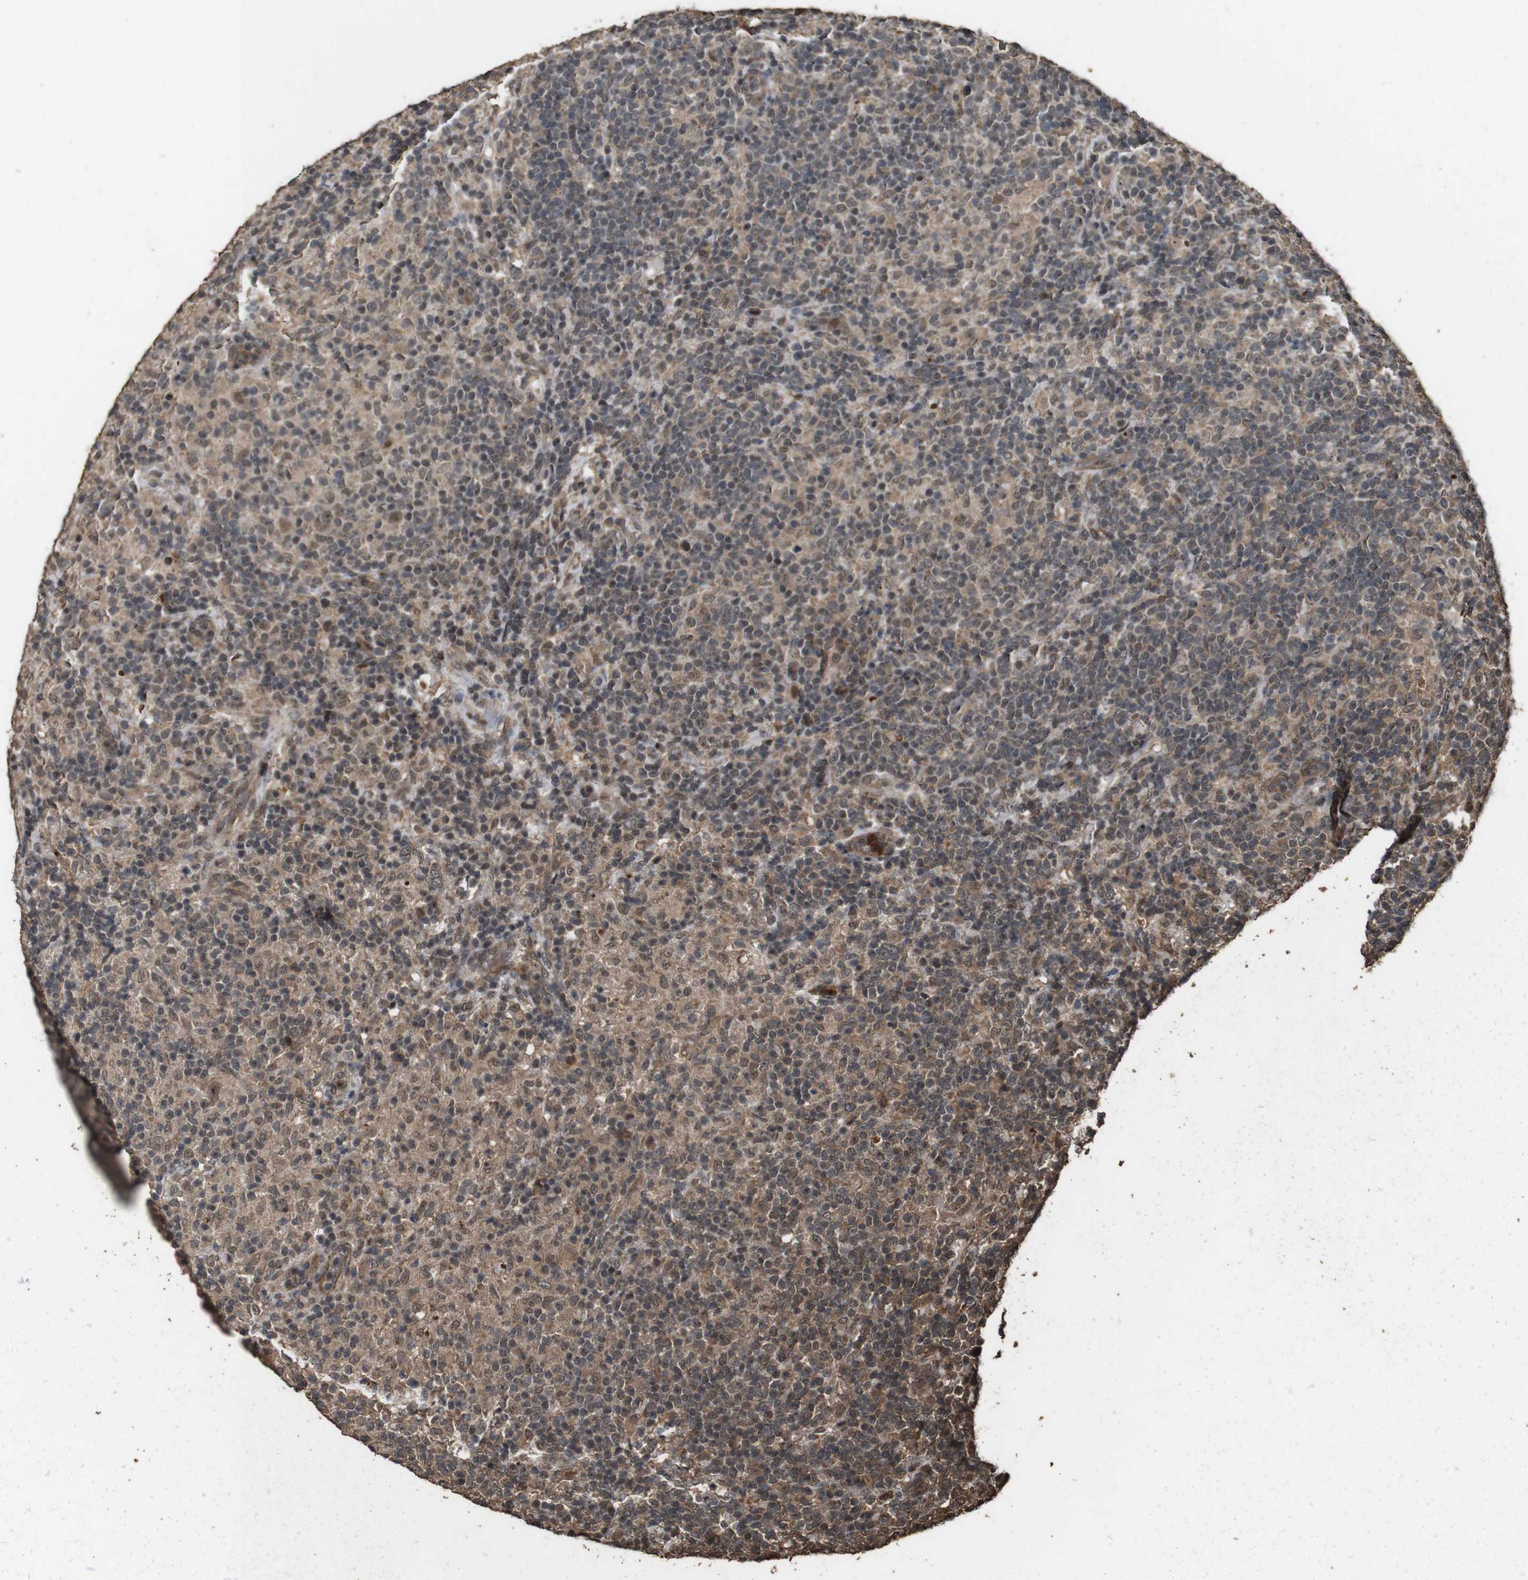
{"staining": {"intensity": "moderate", "quantity": ">75%", "location": "cytoplasmic/membranous"}, "tissue": "lymphoma", "cell_type": "Tumor cells", "image_type": "cancer", "snomed": [{"axis": "morphology", "description": "Hodgkin's disease, NOS"}, {"axis": "topography", "description": "Lymph node"}], "caption": "Protein expression analysis of lymphoma exhibits moderate cytoplasmic/membranous positivity in approximately >75% of tumor cells.", "gene": "RRAS2", "patient": {"sex": "male", "age": 70}}